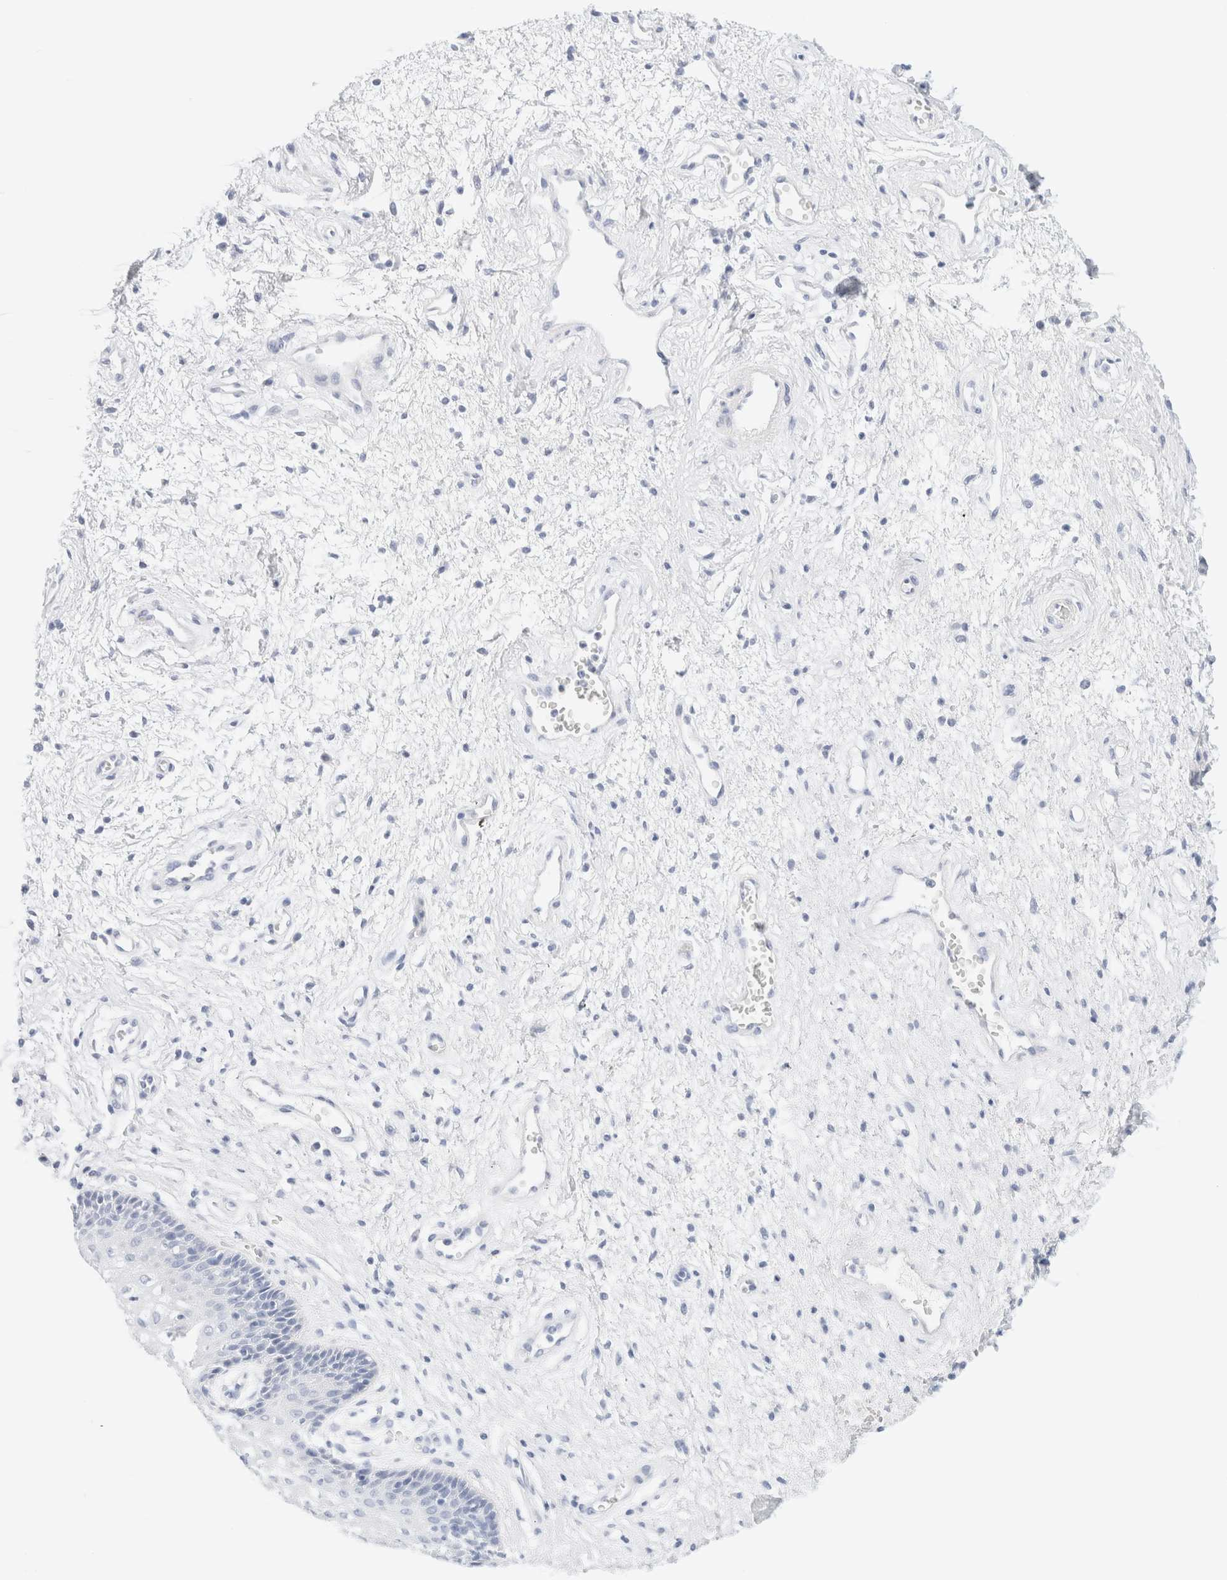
{"staining": {"intensity": "negative", "quantity": "none", "location": "none"}, "tissue": "vagina", "cell_type": "Squamous epithelial cells", "image_type": "normal", "snomed": [{"axis": "morphology", "description": "Normal tissue, NOS"}, {"axis": "topography", "description": "Vagina"}], "caption": "IHC of benign human vagina displays no expression in squamous epithelial cells. (DAB immunohistochemistry, high magnification).", "gene": "DPYS", "patient": {"sex": "female", "age": 34}}